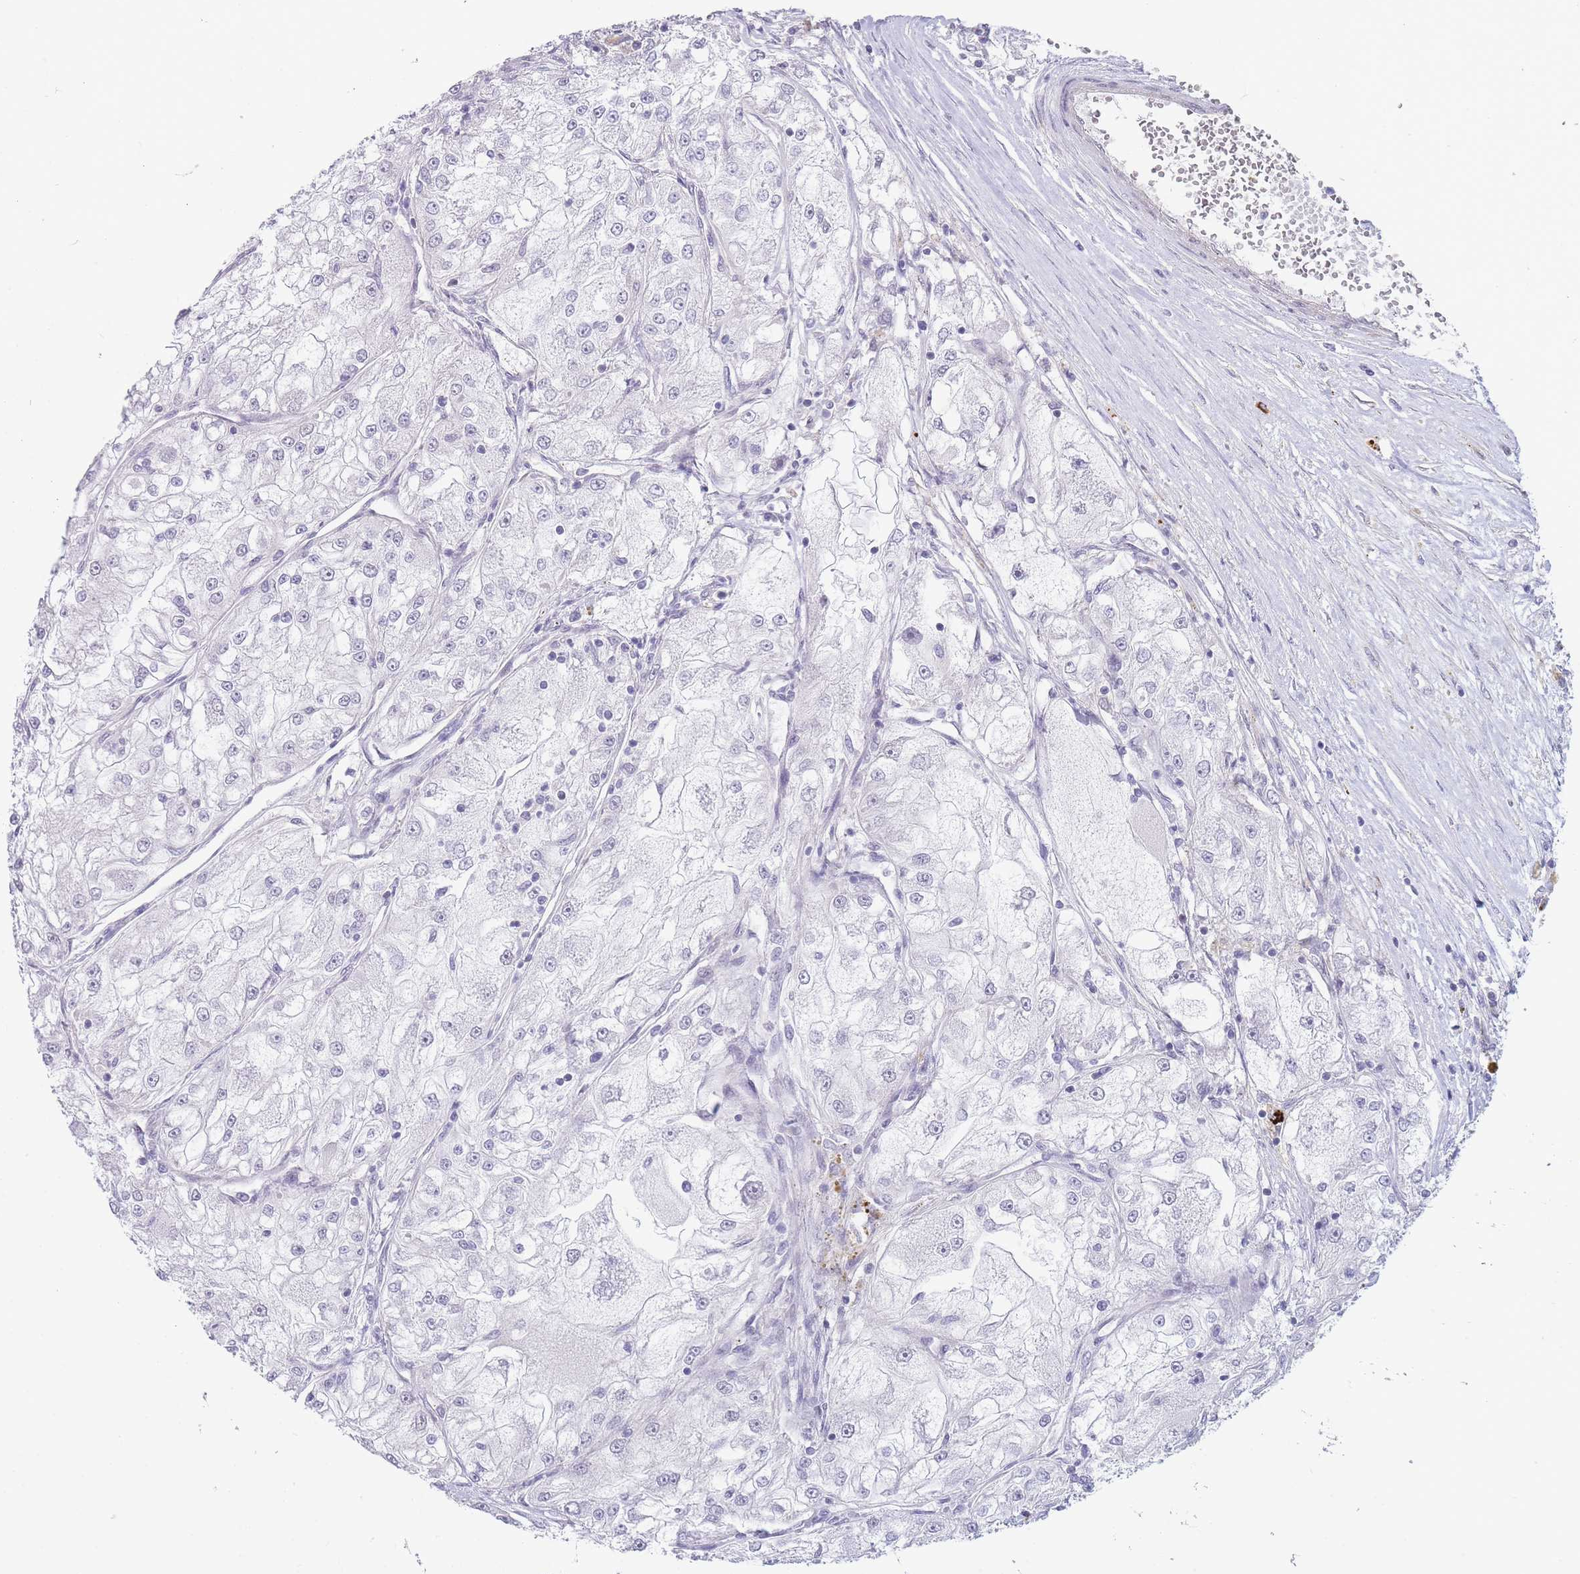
{"staining": {"intensity": "negative", "quantity": "none", "location": "none"}, "tissue": "renal cancer", "cell_type": "Tumor cells", "image_type": "cancer", "snomed": [{"axis": "morphology", "description": "Adenocarcinoma, NOS"}, {"axis": "topography", "description": "Kidney"}], "caption": "Tumor cells show no significant staining in renal cancer (adenocarcinoma).", "gene": "ASAP3", "patient": {"sex": "female", "age": 72}}